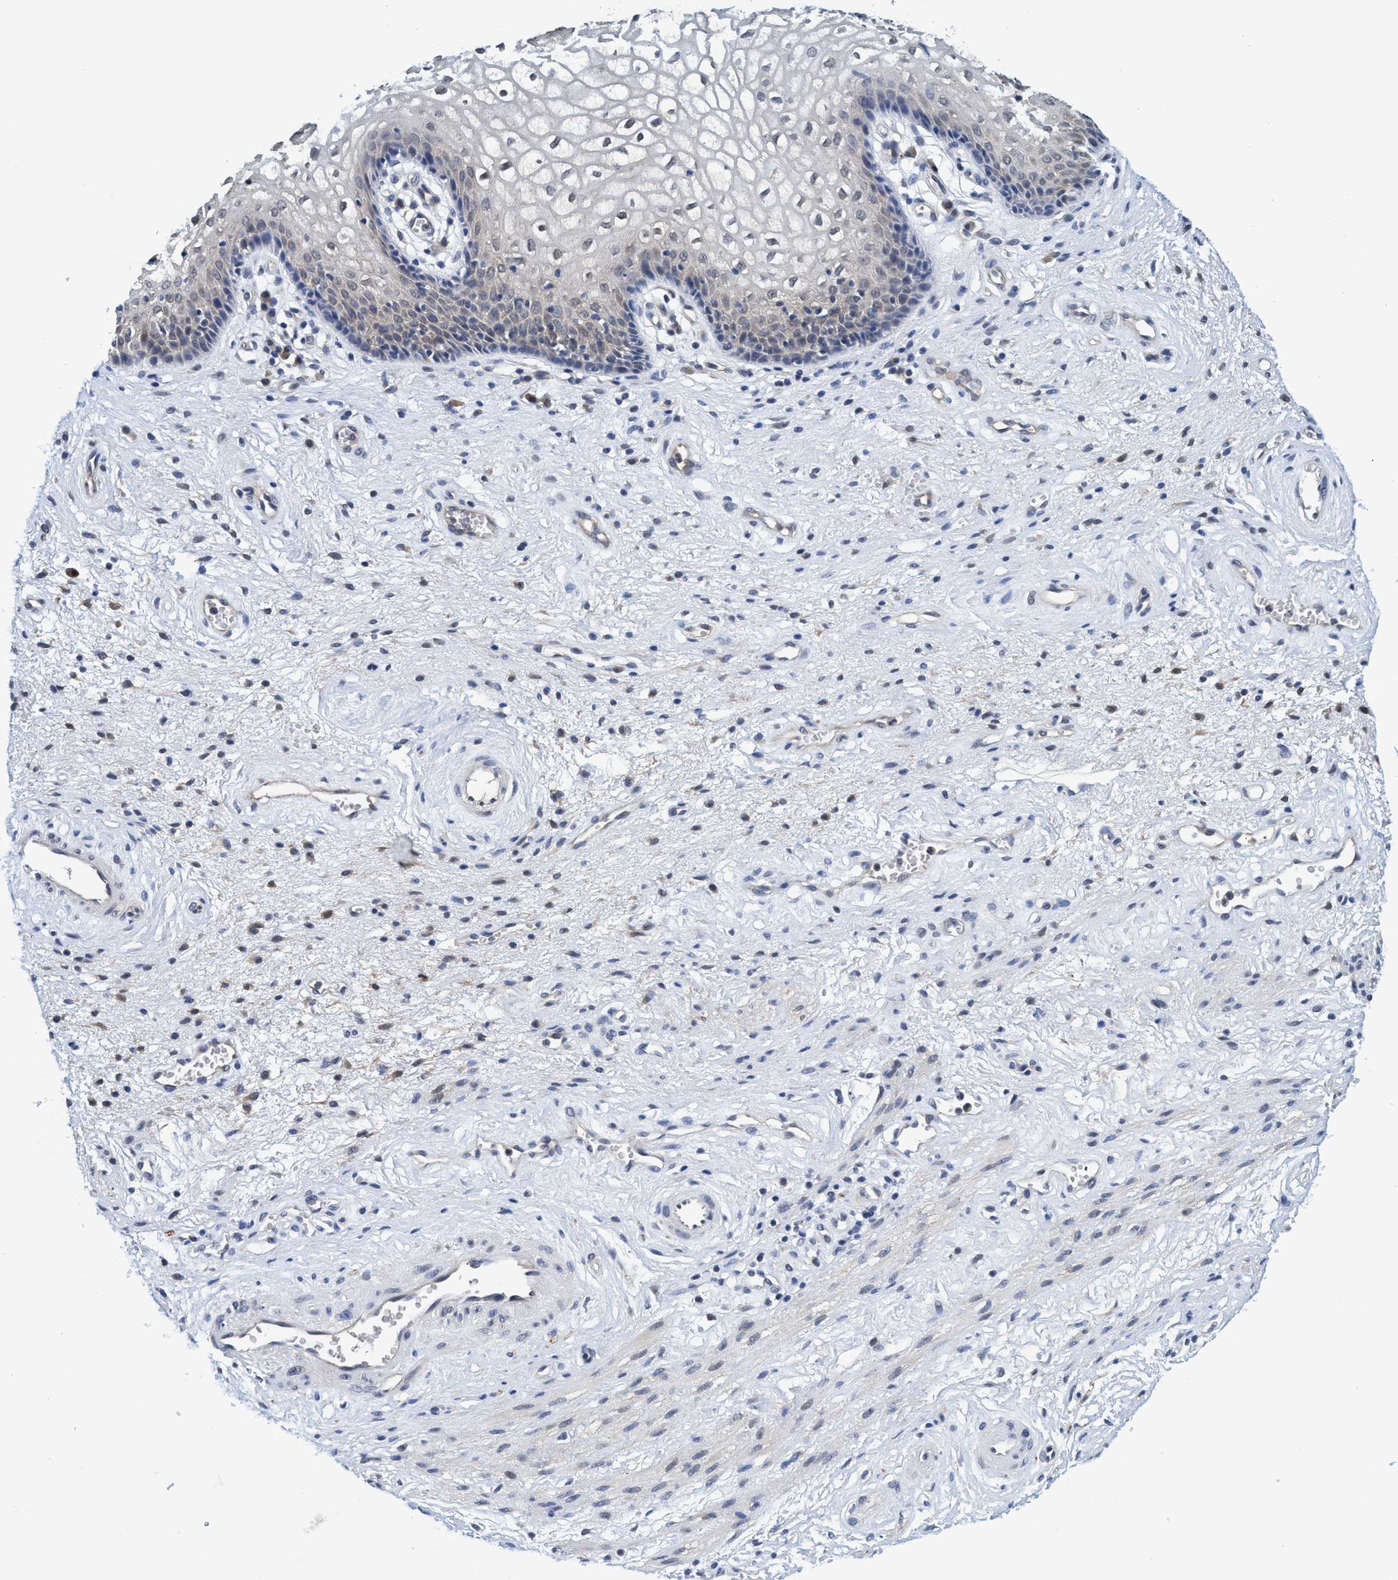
{"staining": {"intensity": "negative", "quantity": "none", "location": "none"}, "tissue": "vagina", "cell_type": "Squamous epithelial cells", "image_type": "normal", "snomed": [{"axis": "morphology", "description": "Normal tissue, NOS"}, {"axis": "topography", "description": "Vagina"}], "caption": "This is an IHC image of normal vagina. There is no staining in squamous epithelial cells.", "gene": "PSMD12", "patient": {"sex": "female", "age": 34}}